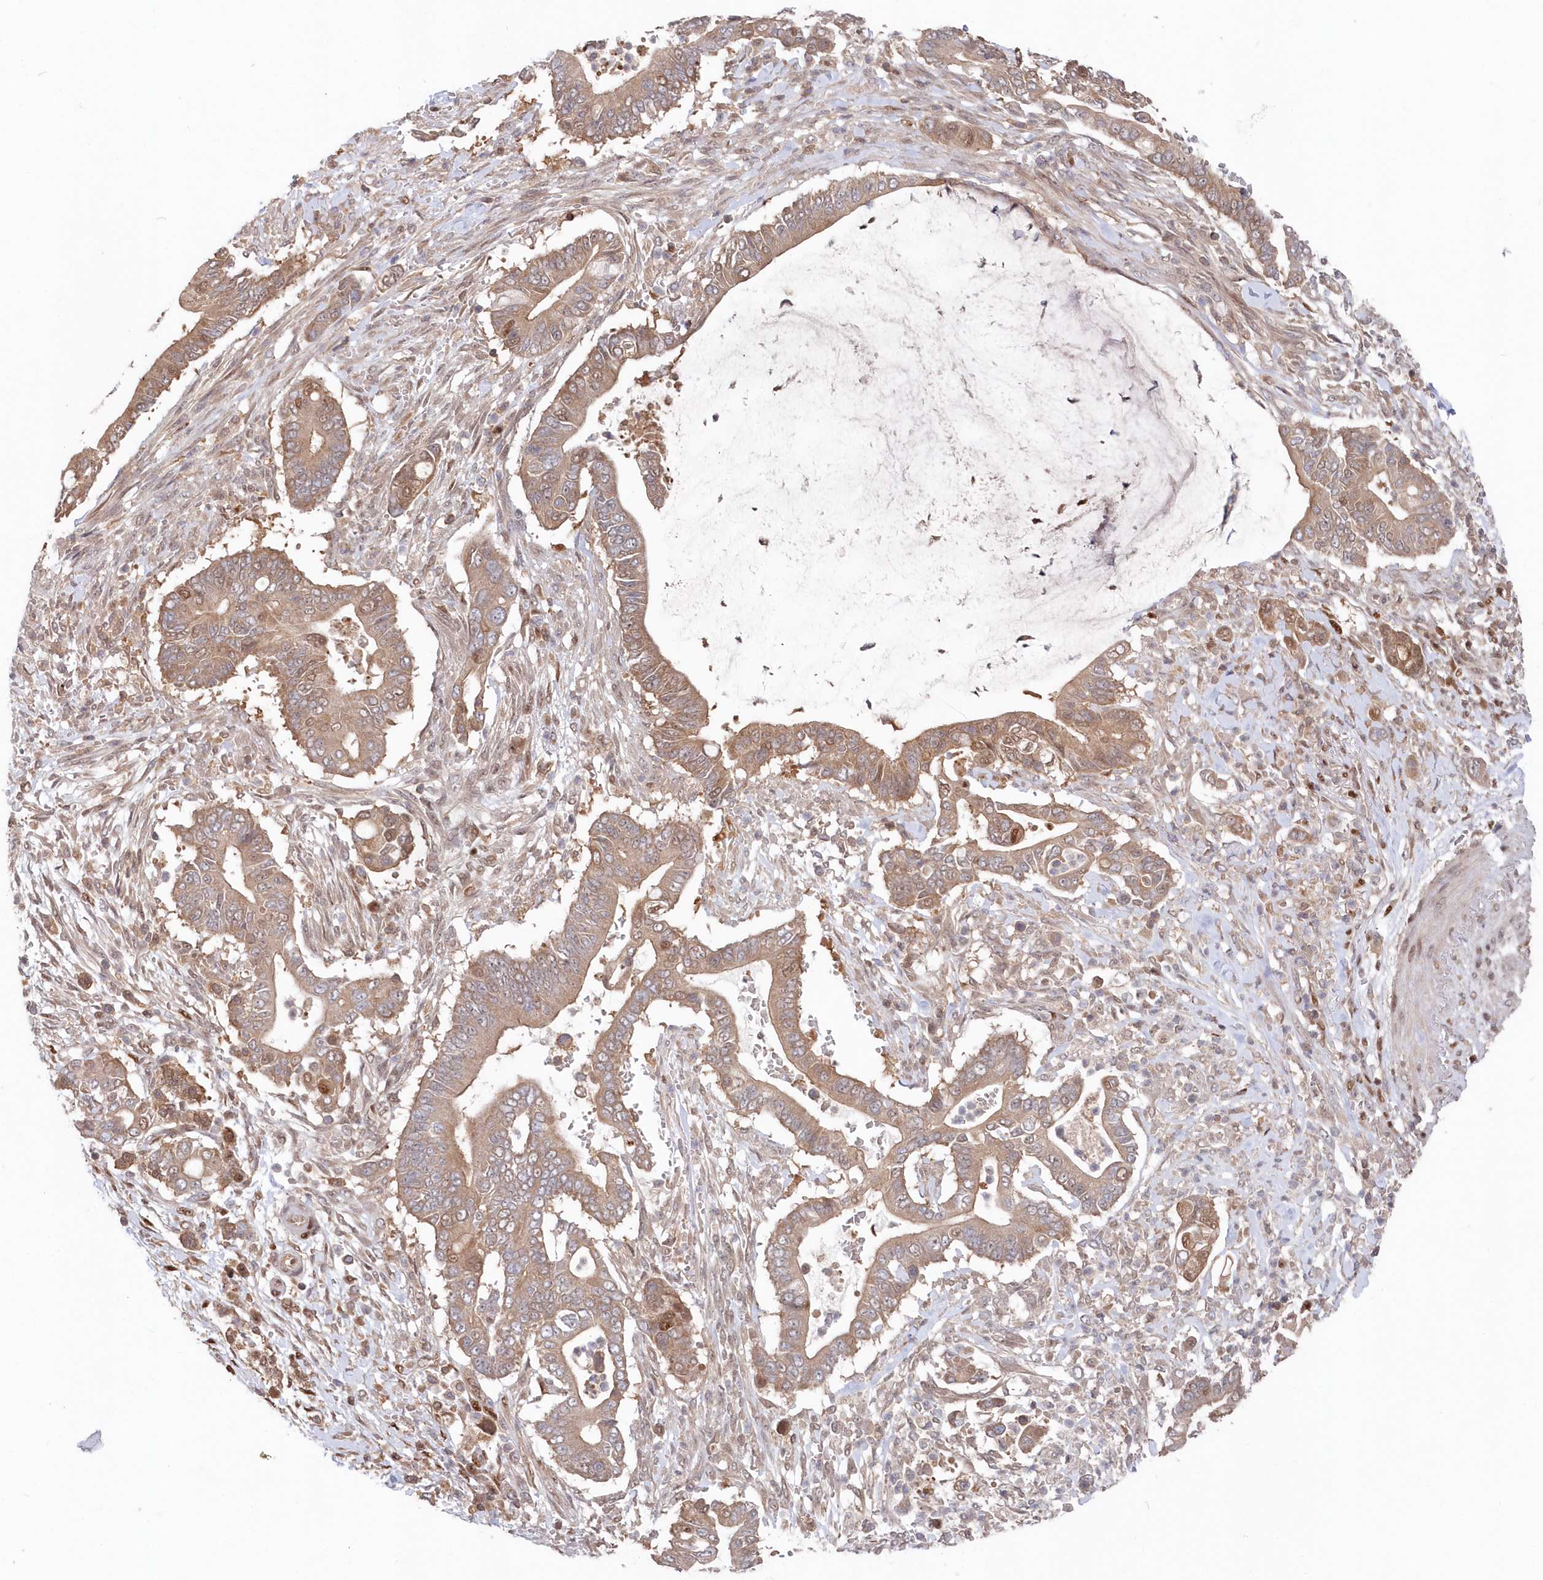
{"staining": {"intensity": "moderate", "quantity": ">75%", "location": "cytoplasmic/membranous"}, "tissue": "pancreatic cancer", "cell_type": "Tumor cells", "image_type": "cancer", "snomed": [{"axis": "morphology", "description": "Adenocarcinoma, NOS"}, {"axis": "topography", "description": "Pancreas"}], "caption": "The histopathology image displays staining of adenocarcinoma (pancreatic), revealing moderate cytoplasmic/membranous protein staining (brown color) within tumor cells.", "gene": "ABHD14B", "patient": {"sex": "male", "age": 68}}